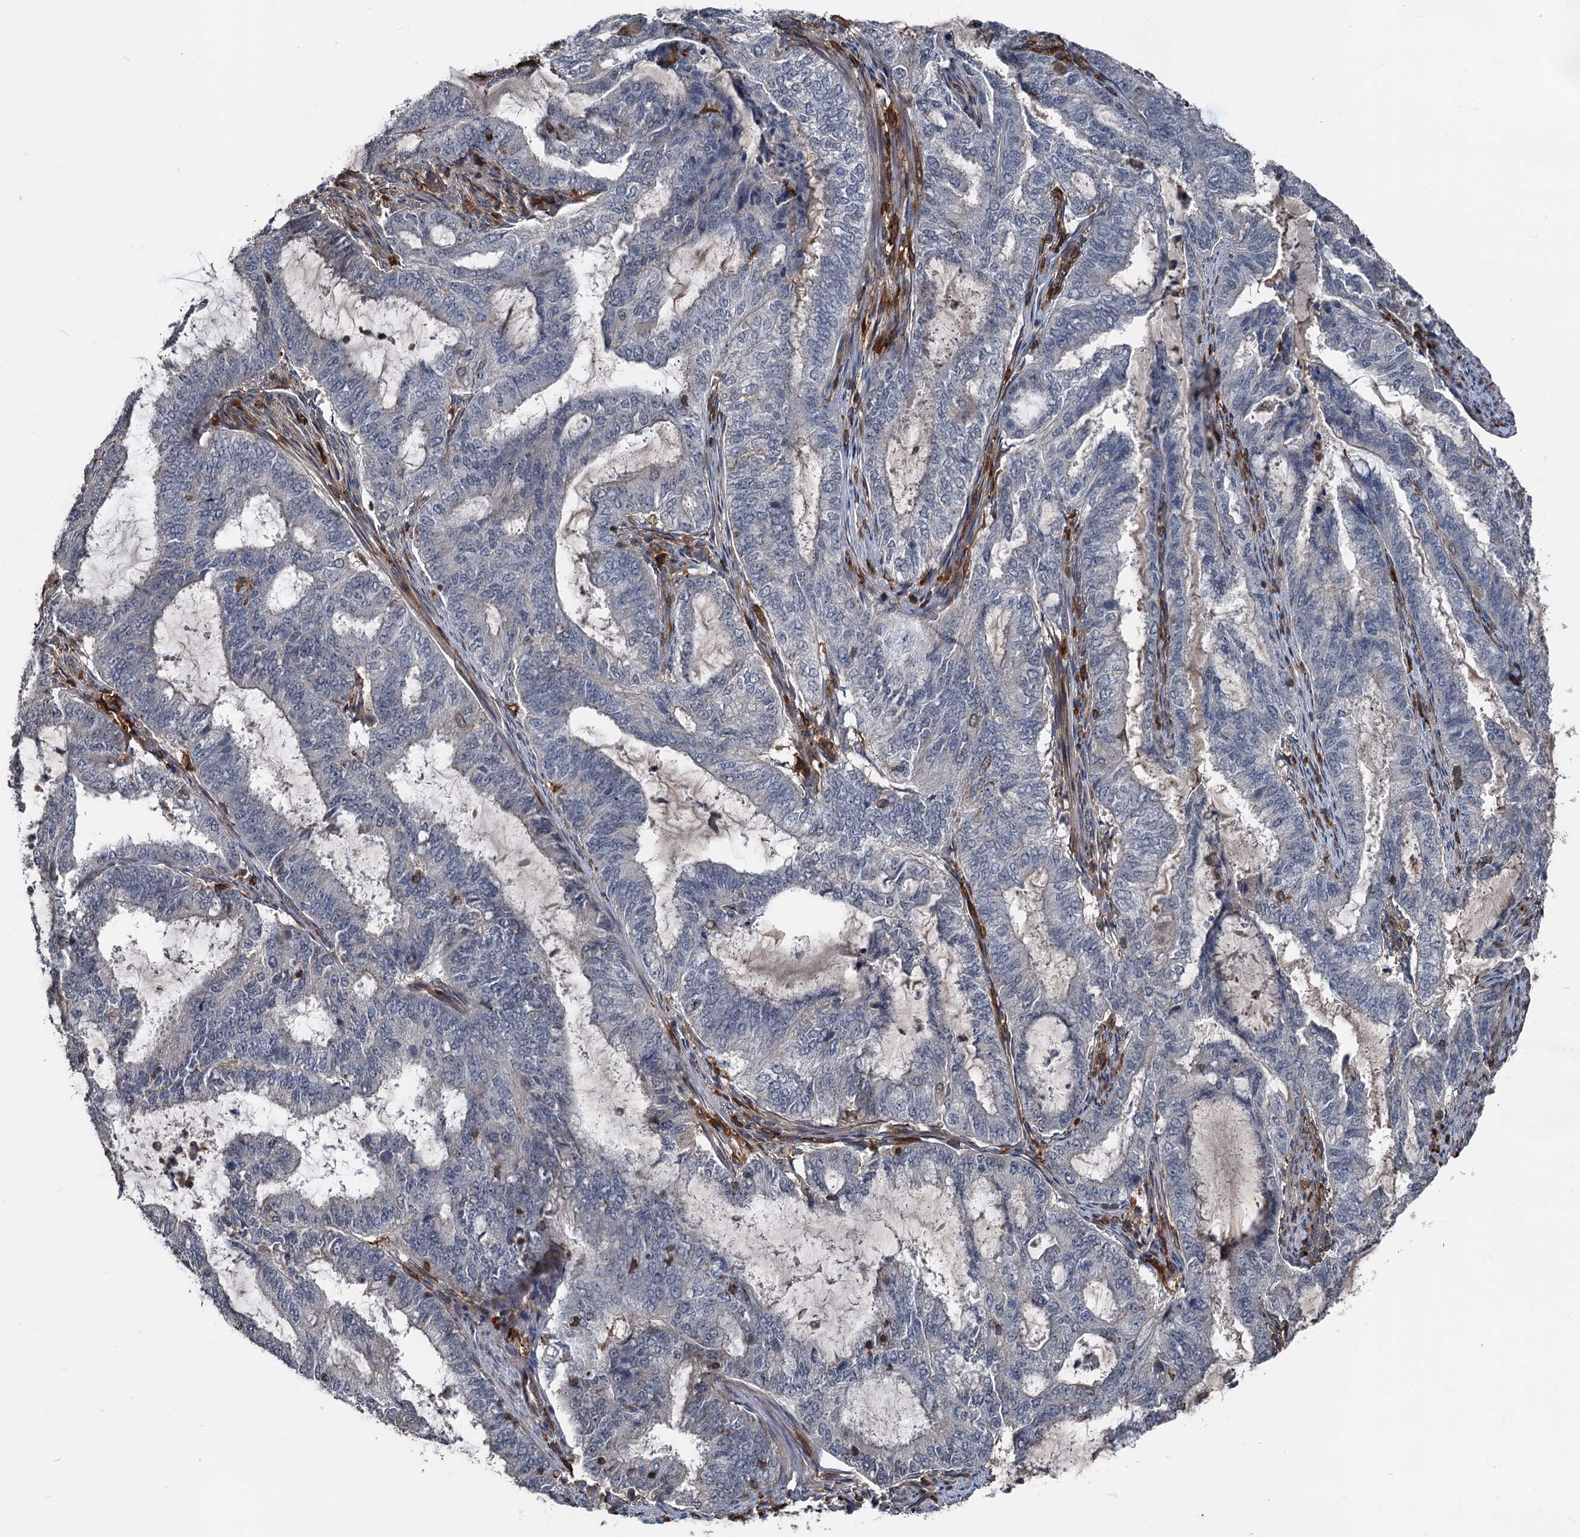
{"staining": {"intensity": "negative", "quantity": "none", "location": "none"}, "tissue": "endometrial cancer", "cell_type": "Tumor cells", "image_type": "cancer", "snomed": [{"axis": "morphology", "description": "Adenocarcinoma, NOS"}, {"axis": "topography", "description": "Endometrium"}], "caption": "This is an IHC micrograph of human endometrial cancer. There is no staining in tumor cells.", "gene": "PLEKHO2", "patient": {"sex": "female", "age": 51}}